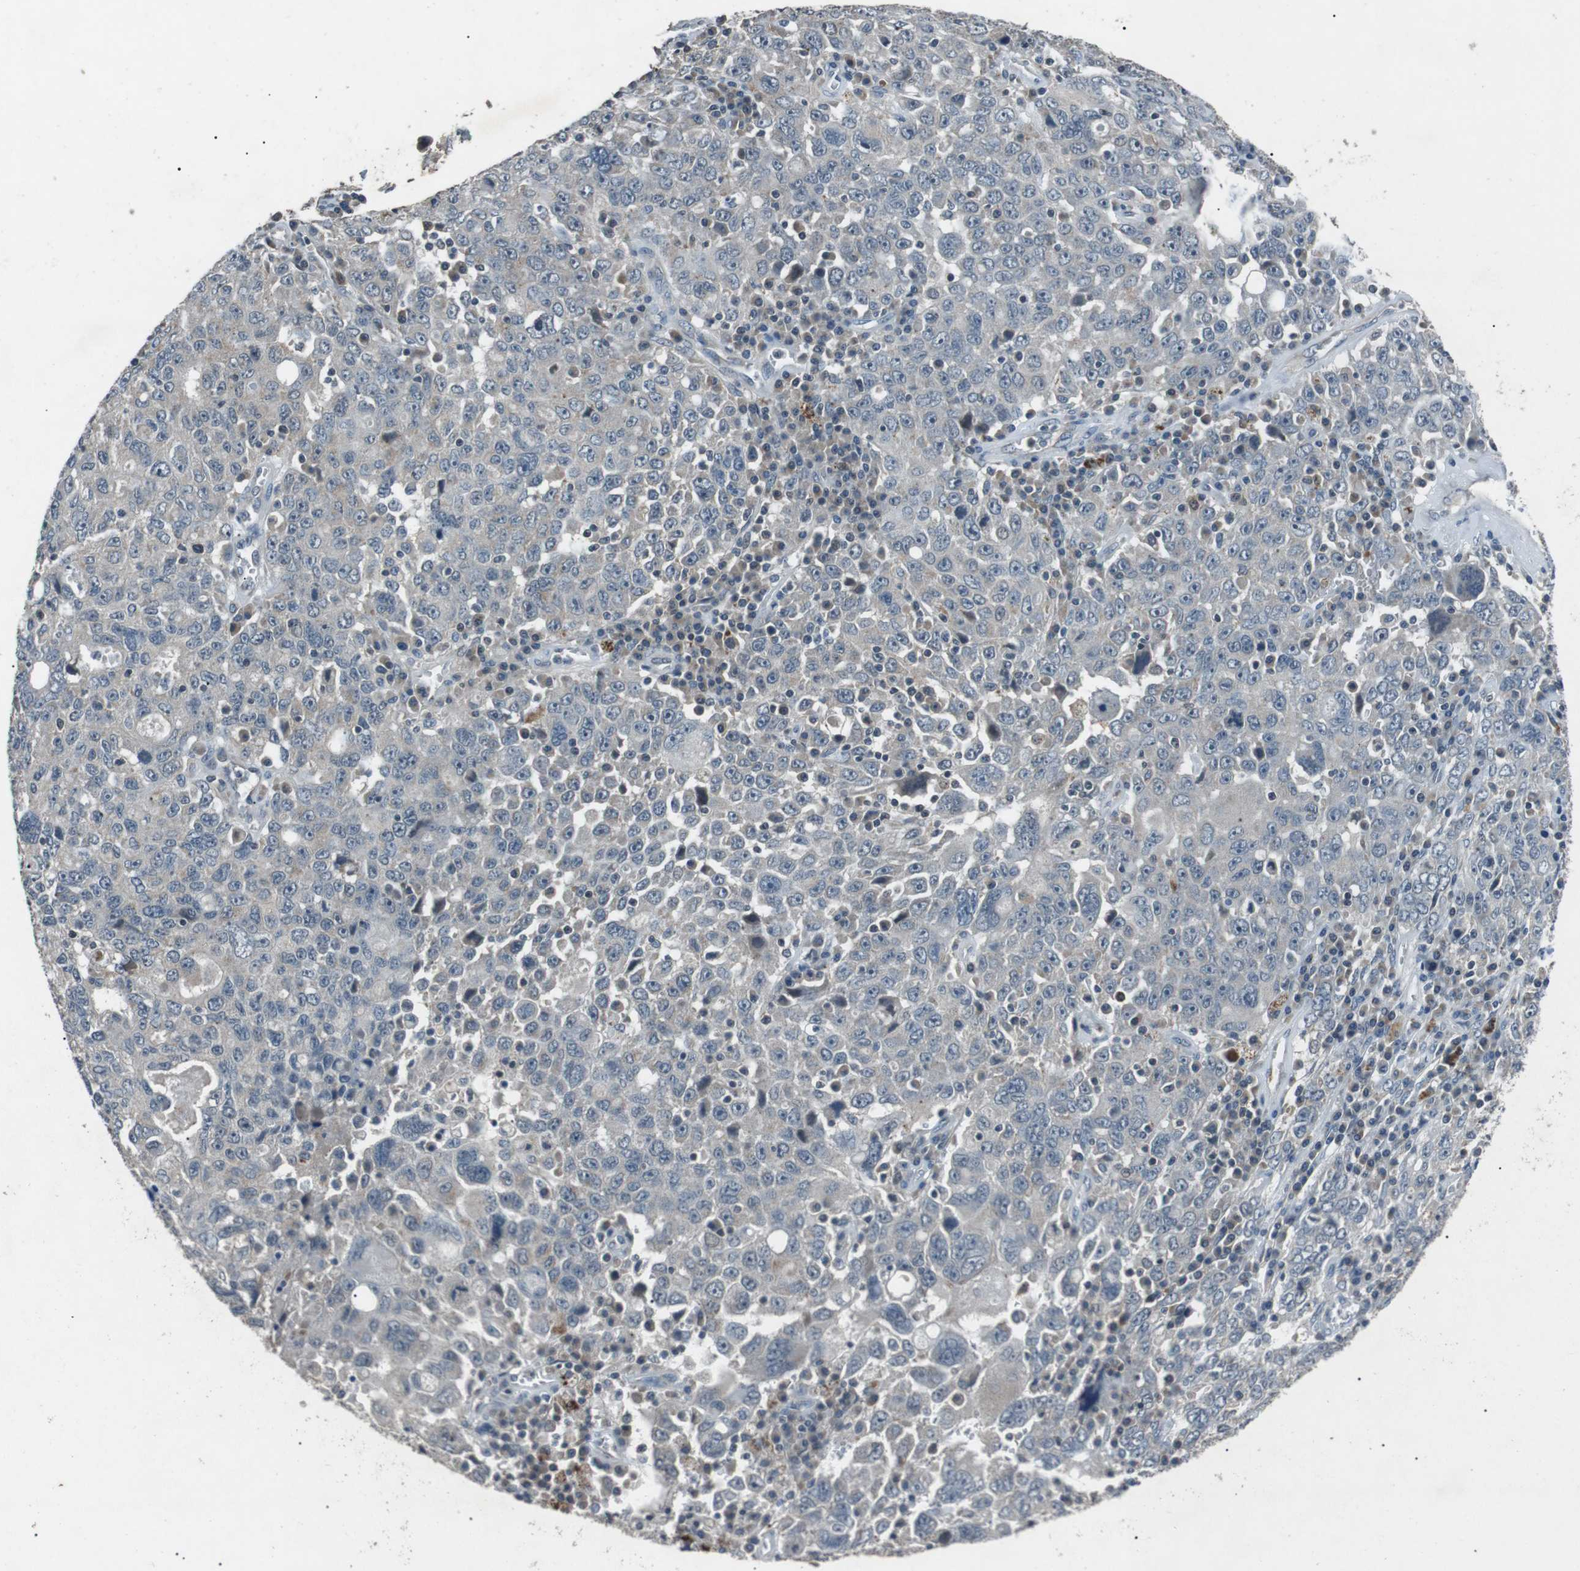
{"staining": {"intensity": "negative", "quantity": "none", "location": "none"}, "tissue": "ovarian cancer", "cell_type": "Tumor cells", "image_type": "cancer", "snomed": [{"axis": "morphology", "description": "Carcinoma, endometroid"}, {"axis": "topography", "description": "Ovary"}], "caption": "The image exhibits no significant staining in tumor cells of ovarian endometroid carcinoma.", "gene": "NEK7", "patient": {"sex": "female", "age": 62}}